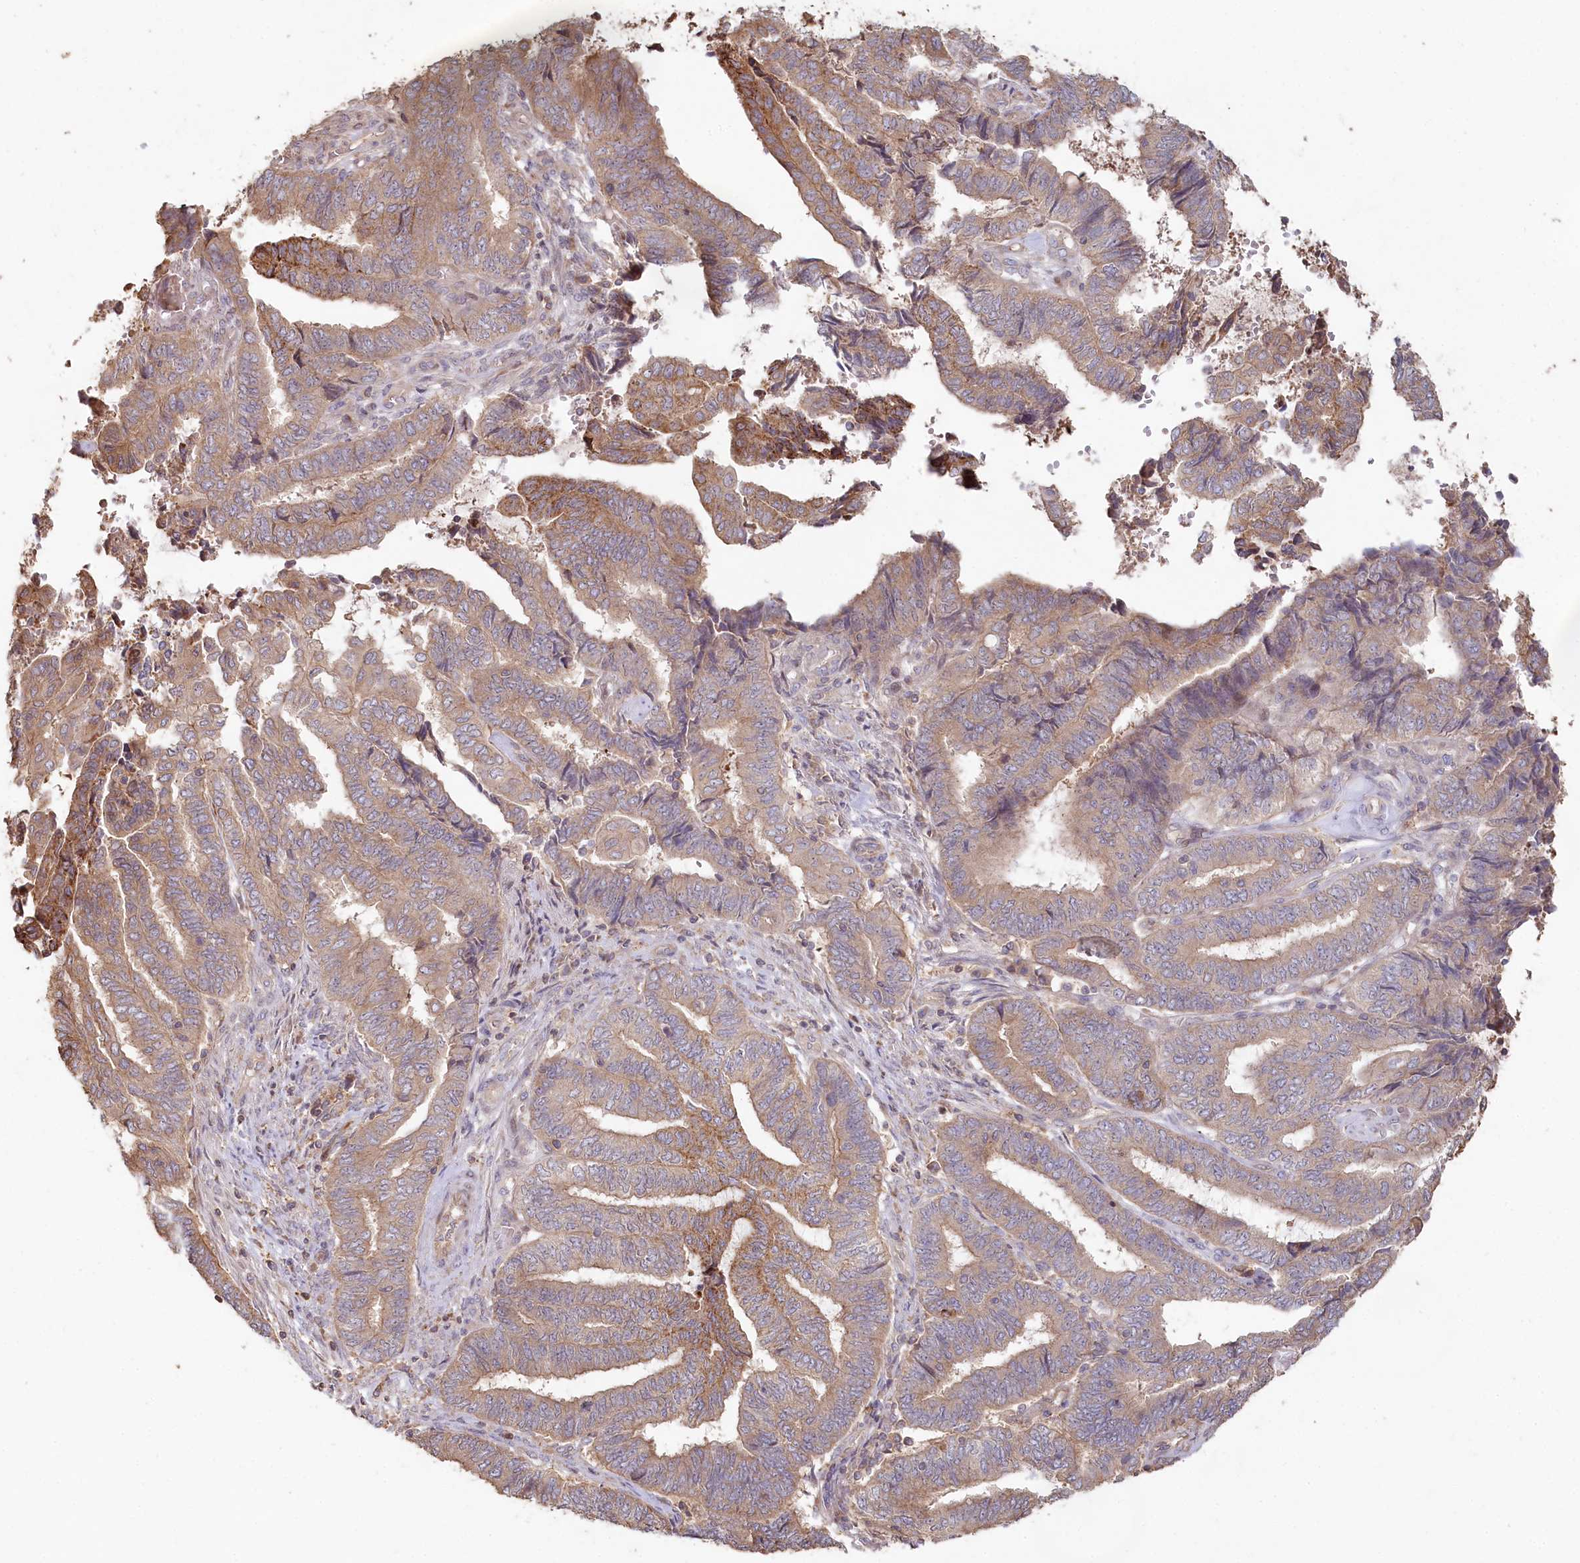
{"staining": {"intensity": "moderate", "quantity": "<25%", "location": "cytoplasmic/membranous"}, "tissue": "endometrial cancer", "cell_type": "Tumor cells", "image_type": "cancer", "snomed": [{"axis": "morphology", "description": "Adenocarcinoma, NOS"}, {"axis": "topography", "description": "Uterus"}, {"axis": "topography", "description": "Endometrium"}], "caption": "IHC photomicrograph of neoplastic tissue: endometrial adenocarcinoma stained using immunohistochemistry exhibits low levels of moderate protein expression localized specifically in the cytoplasmic/membranous of tumor cells, appearing as a cytoplasmic/membranous brown color.", "gene": "HAL", "patient": {"sex": "female", "age": 70}}